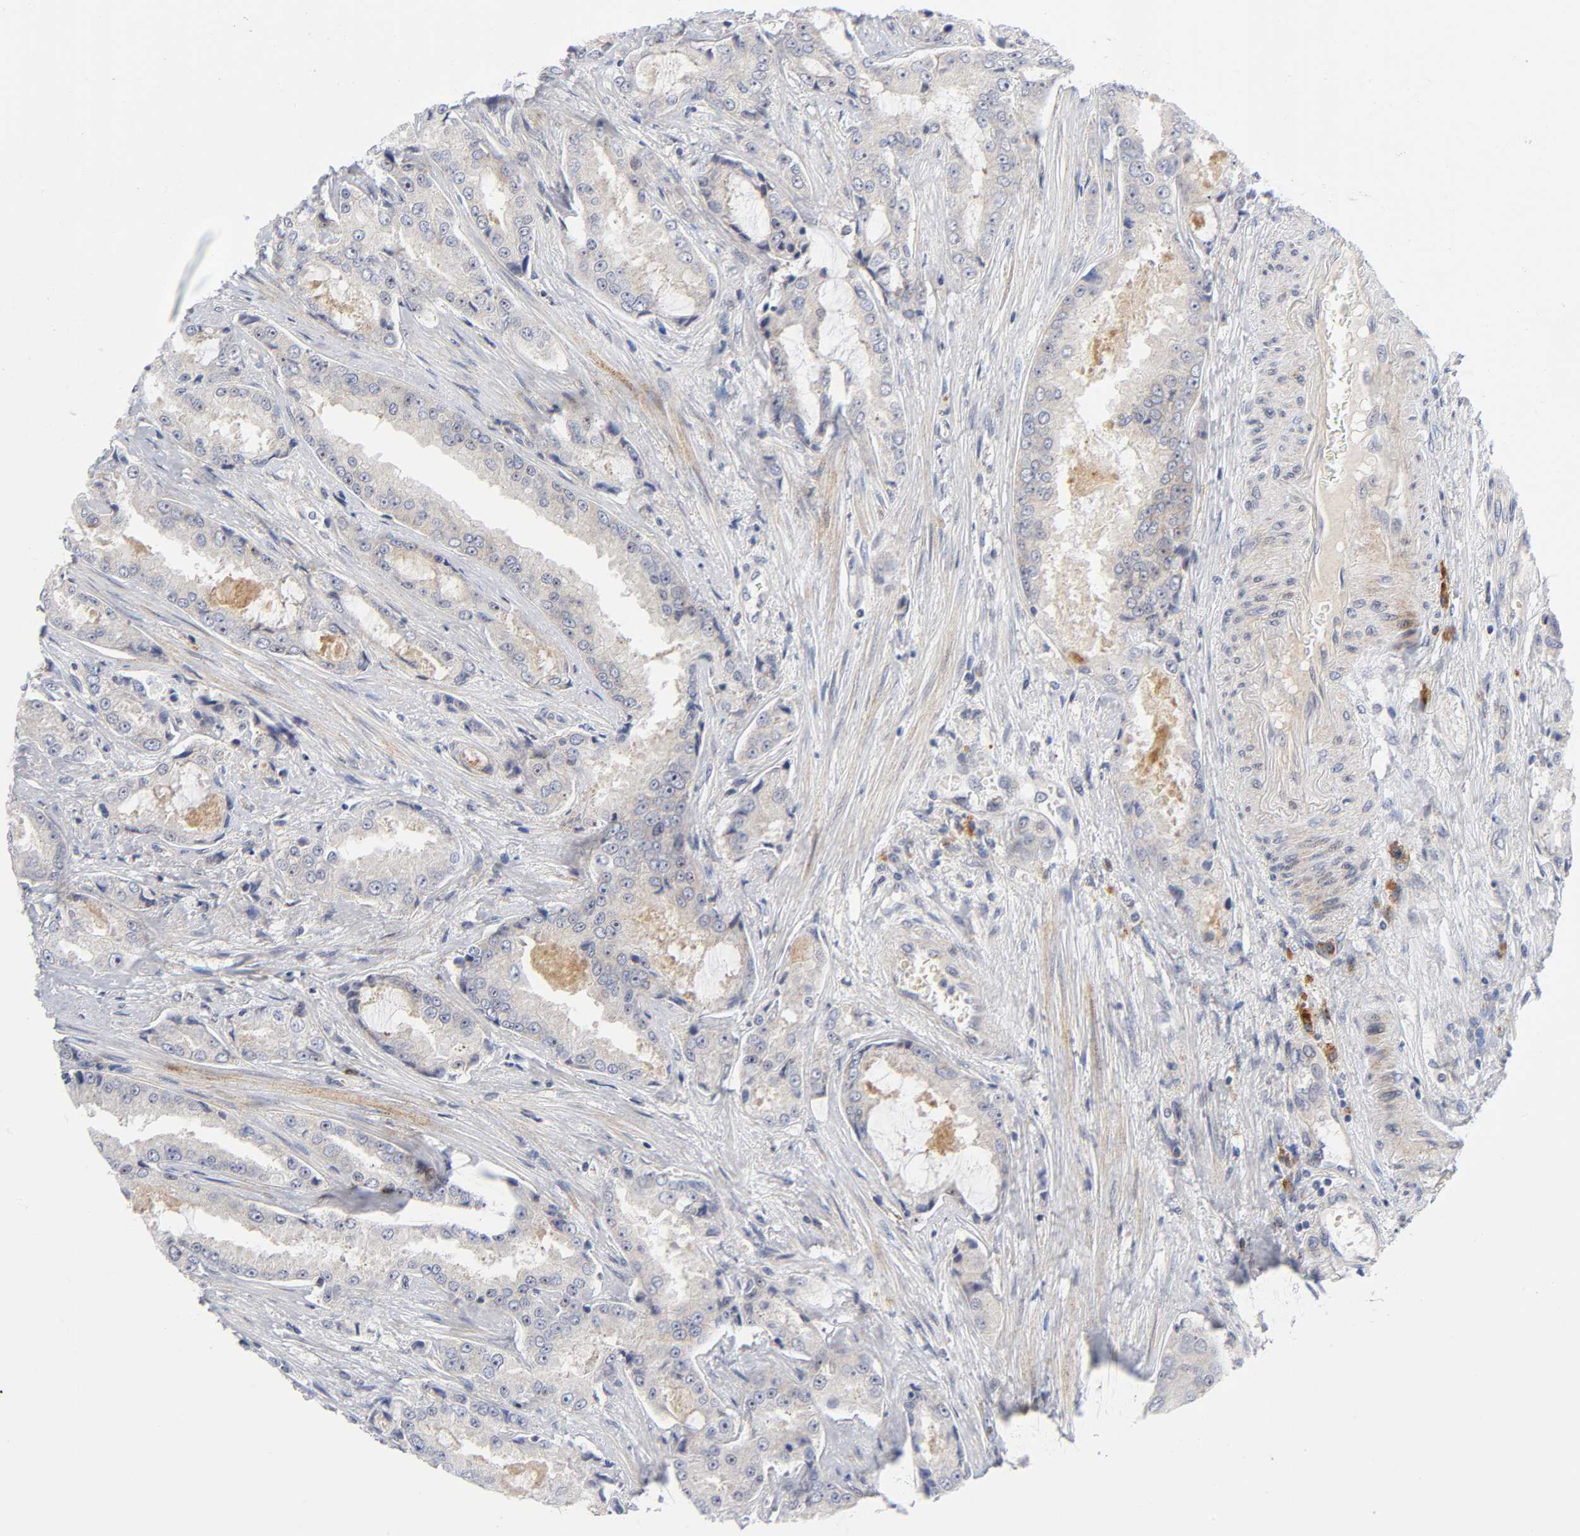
{"staining": {"intensity": "weak", "quantity": ">75%", "location": "cytoplasmic/membranous"}, "tissue": "prostate cancer", "cell_type": "Tumor cells", "image_type": "cancer", "snomed": [{"axis": "morphology", "description": "Adenocarcinoma, High grade"}, {"axis": "topography", "description": "Prostate"}], "caption": "Human adenocarcinoma (high-grade) (prostate) stained with a protein marker reveals weak staining in tumor cells.", "gene": "EIF5", "patient": {"sex": "male", "age": 73}}